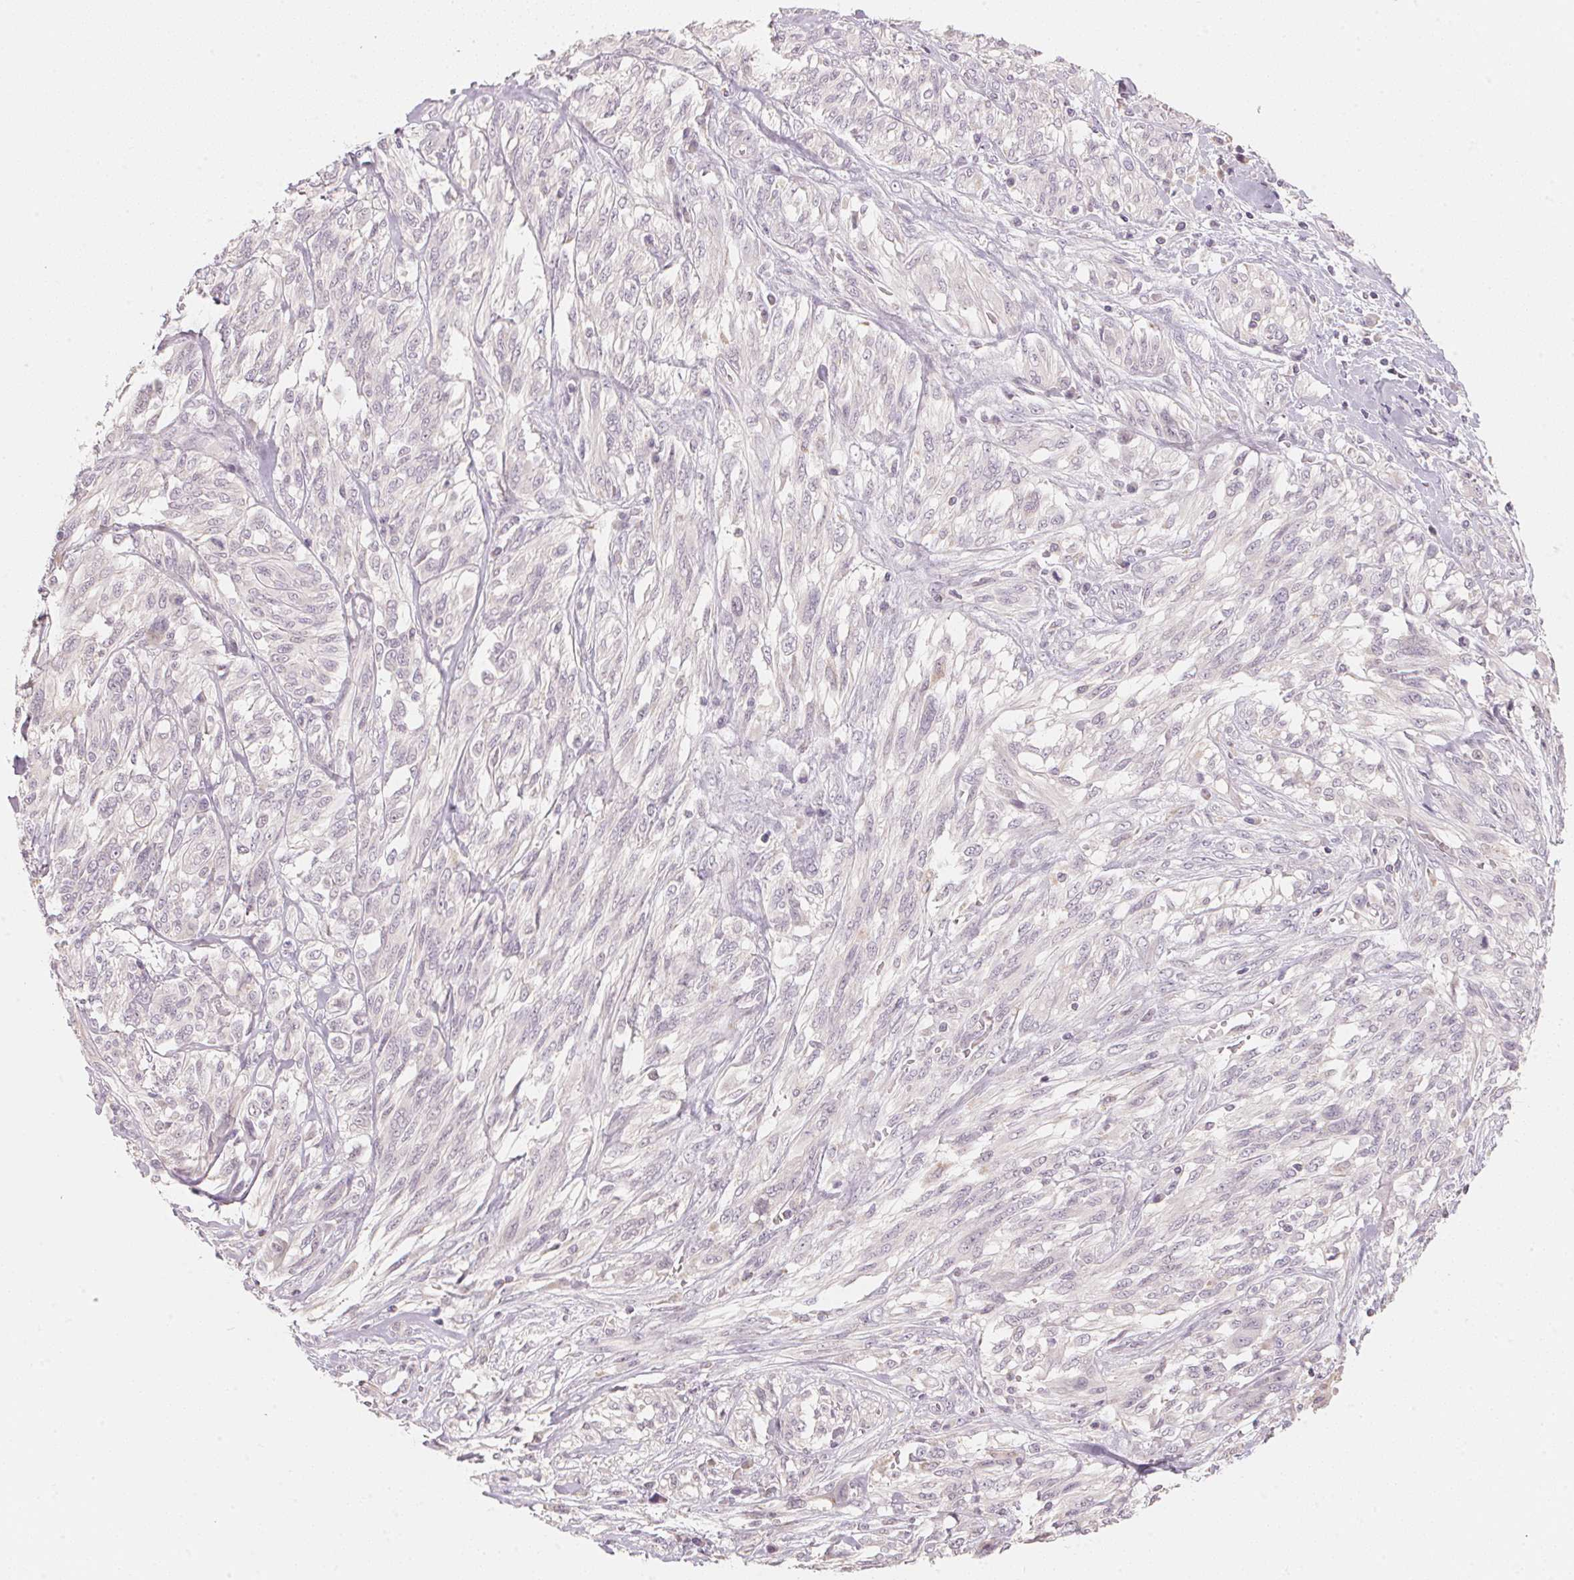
{"staining": {"intensity": "negative", "quantity": "none", "location": "none"}, "tissue": "melanoma", "cell_type": "Tumor cells", "image_type": "cancer", "snomed": [{"axis": "morphology", "description": "Malignant melanoma, NOS"}, {"axis": "topography", "description": "Skin"}], "caption": "Melanoma was stained to show a protein in brown. There is no significant positivity in tumor cells.", "gene": "ANKRD31", "patient": {"sex": "female", "age": 91}}